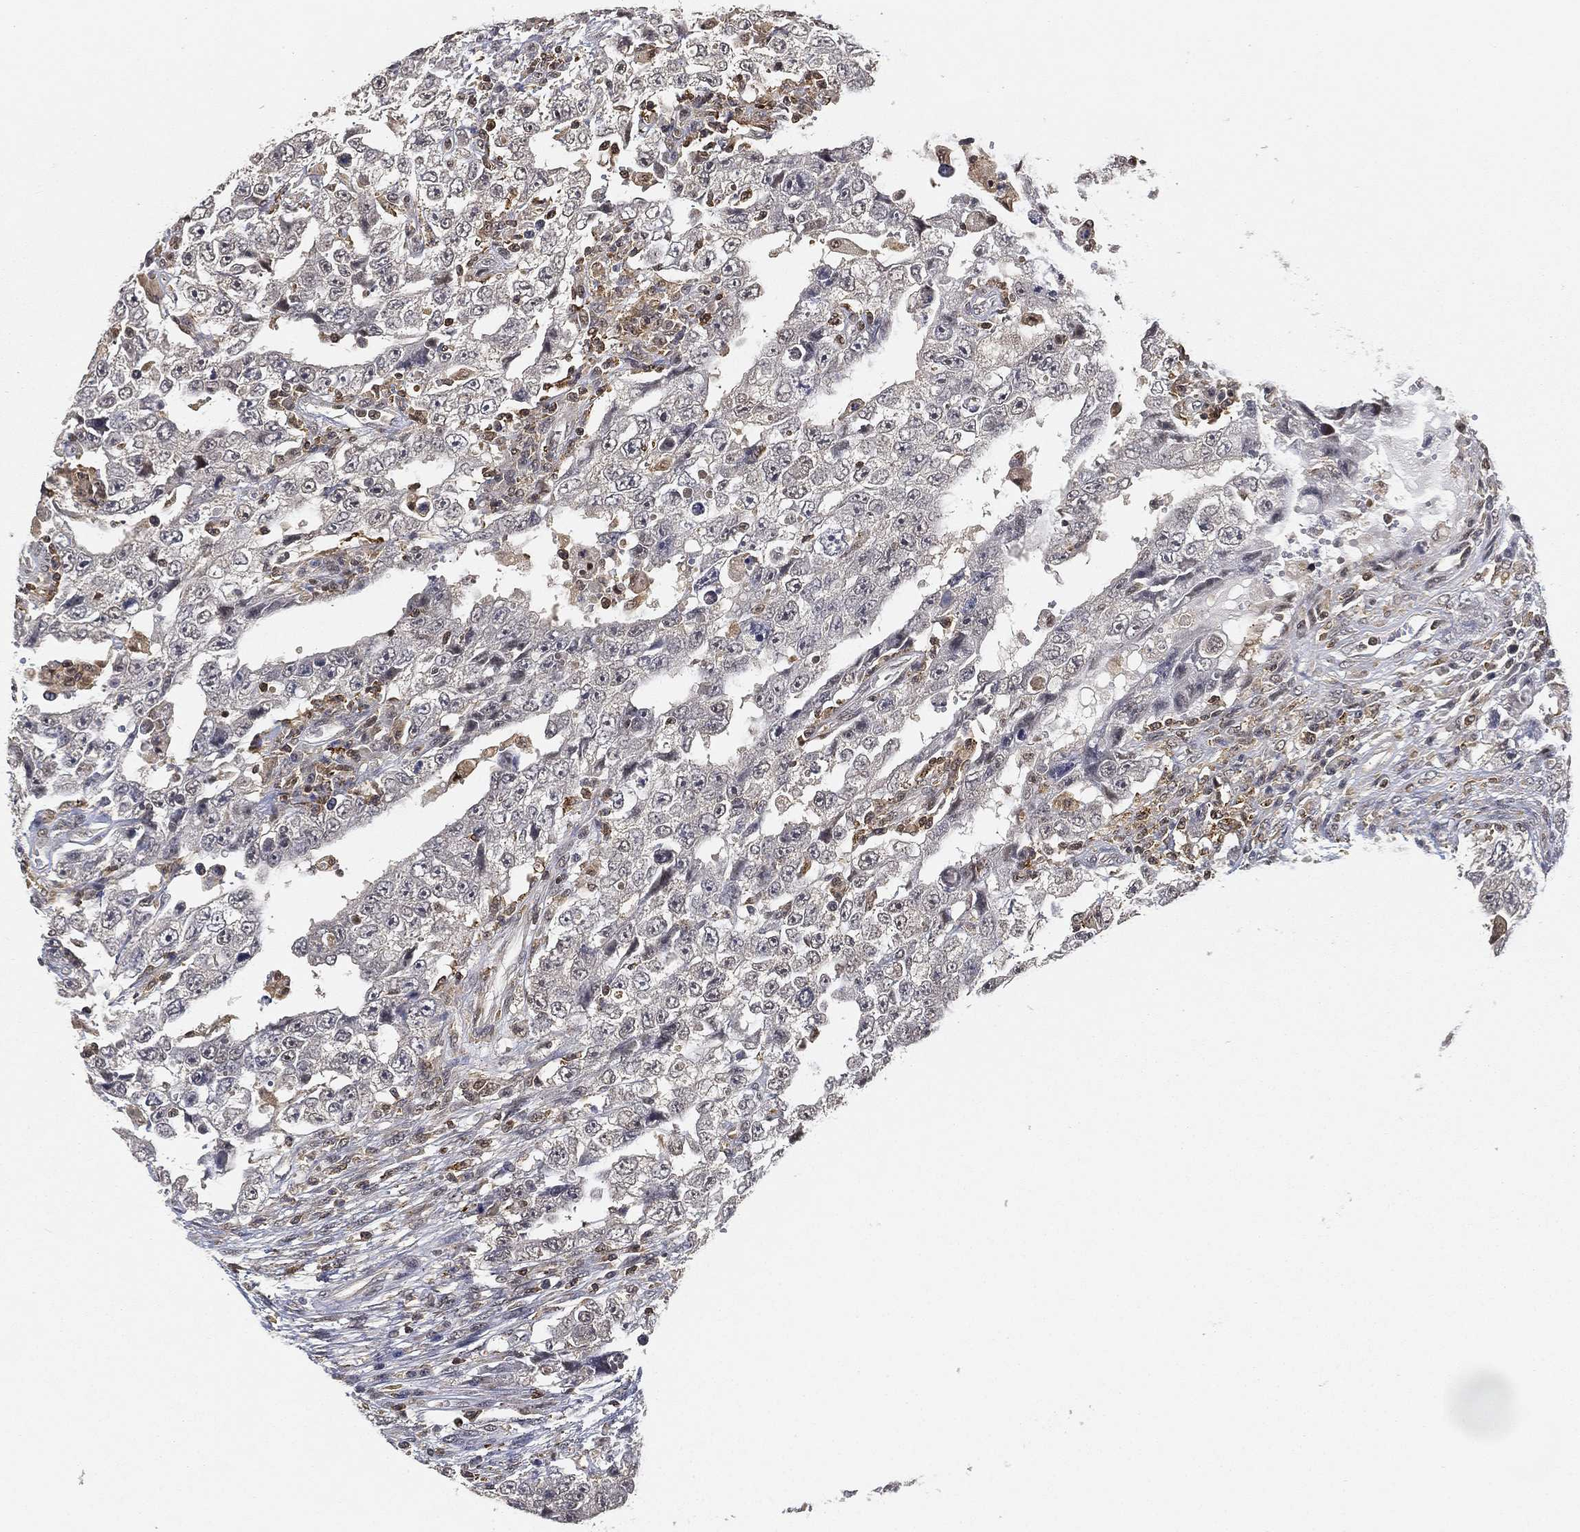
{"staining": {"intensity": "negative", "quantity": "none", "location": "none"}, "tissue": "testis cancer", "cell_type": "Tumor cells", "image_type": "cancer", "snomed": [{"axis": "morphology", "description": "Carcinoma, Embryonal, NOS"}, {"axis": "topography", "description": "Testis"}], "caption": "High magnification brightfield microscopy of testis embryonal carcinoma stained with DAB (3,3'-diaminobenzidine) (brown) and counterstained with hematoxylin (blue): tumor cells show no significant positivity.", "gene": "WDR26", "patient": {"sex": "male", "age": 26}}